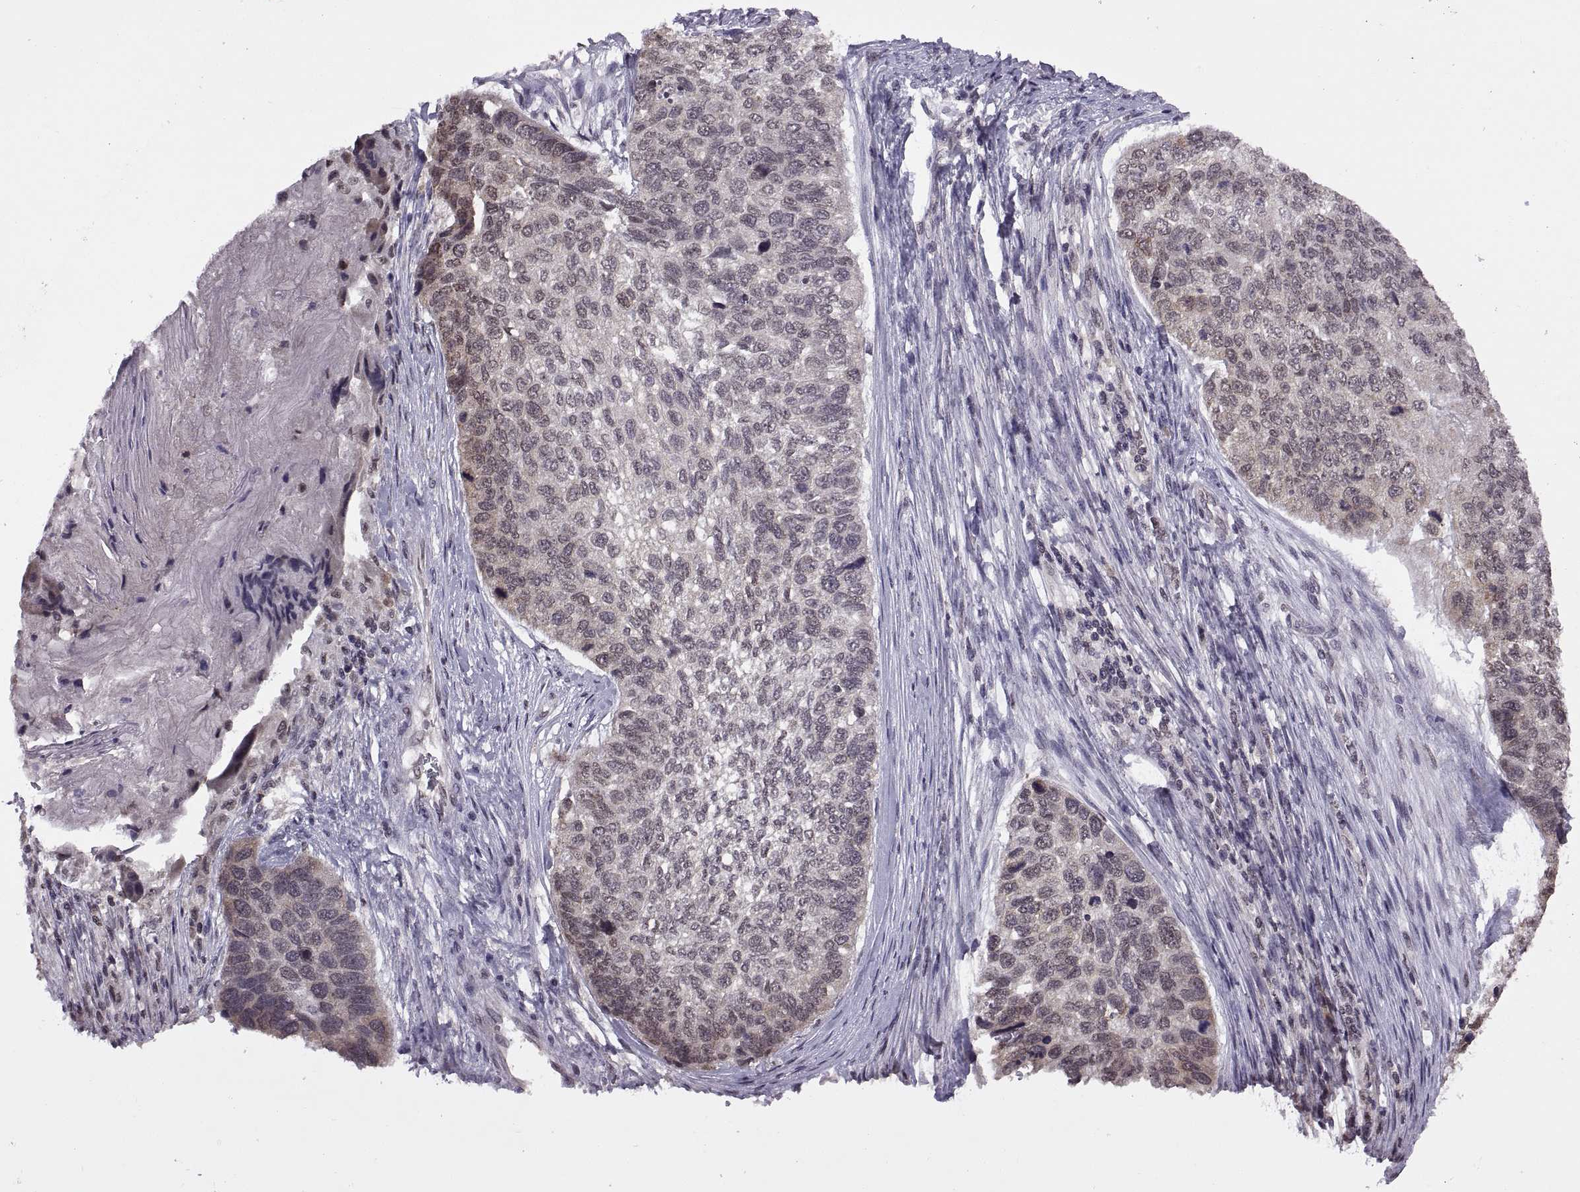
{"staining": {"intensity": "weak", "quantity": "<25%", "location": "nuclear"}, "tissue": "lung cancer", "cell_type": "Tumor cells", "image_type": "cancer", "snomed": [{"axis": "morphology", "description": "Squamous cell carcinoma, NOS"}, {"axis": "topography", "description": "Lung"}], "caption": "Human lung cancer stained for a protein using immunohistochemistry (IHC) exhibits no staining in tumor cells.", "gene": "INTS3", "patient": {"sex": "male", "age": 69}}